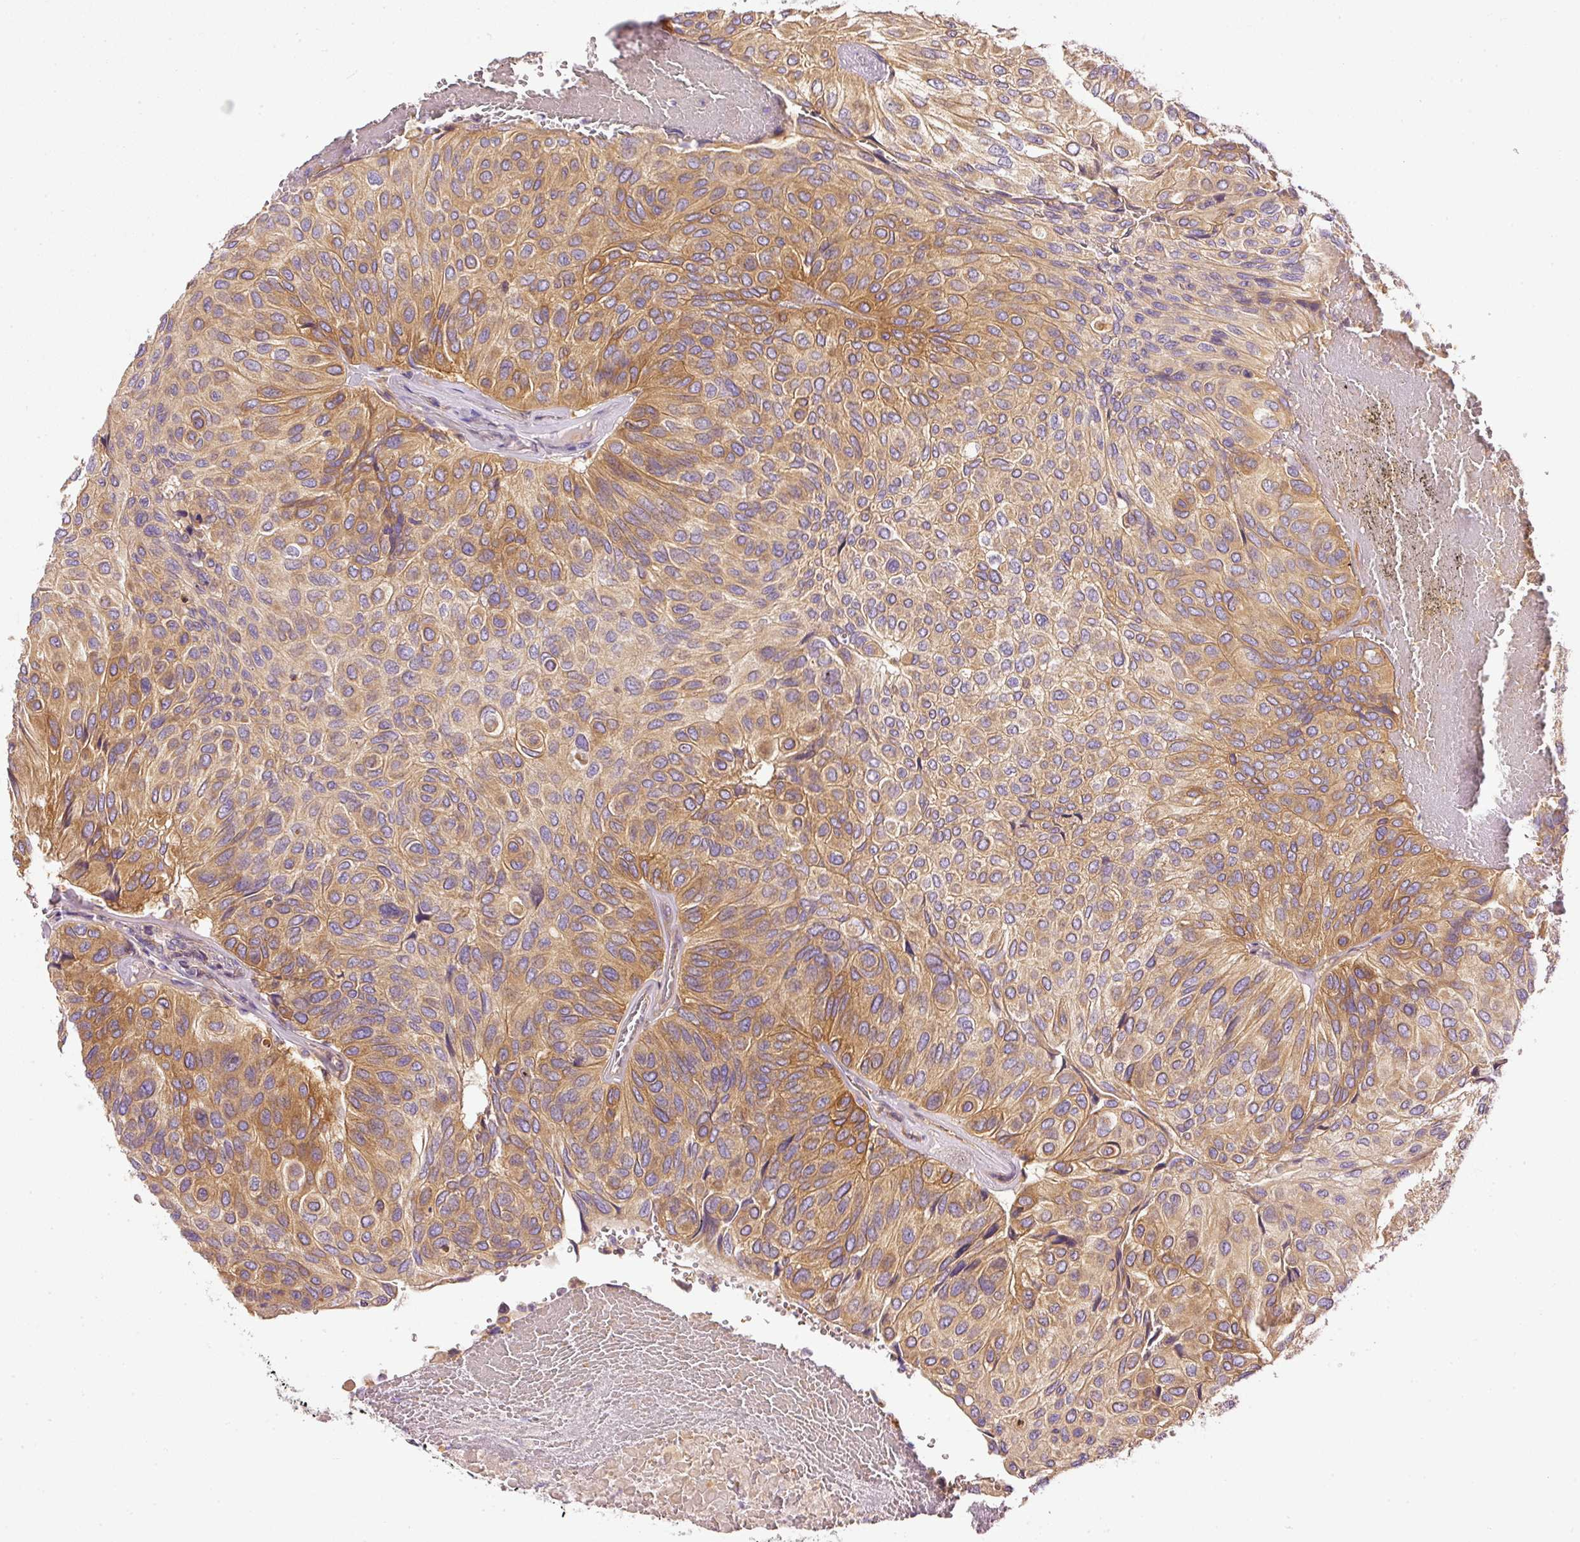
{"staining": {"intensity": "moderate", "quantity": ">75%", "location": "cytoplasmic/membranous"}, "tissue": "urothelial cancer", "cell_type": "Tumor cells", "image_type": "cancer", "snomed": [{"axis": "morphology", "description": "Urothelial carcinoma, High grade"}, {"axis": "topography", "description": "Urinary bladder"}], "caption": "Immunohistochemical staining of urothelial cancer shows moderate cytoplasmic/membranous protein staining in approximately >75% of tumor cells. The staining was performed using DAB to visualize the protein expression in brown, while the nuclei were stained in blue with hematoxylin (Magnification: 20x).", "gene": "TBC1D2B", "patient": {"sex": "male", "age": 66}}